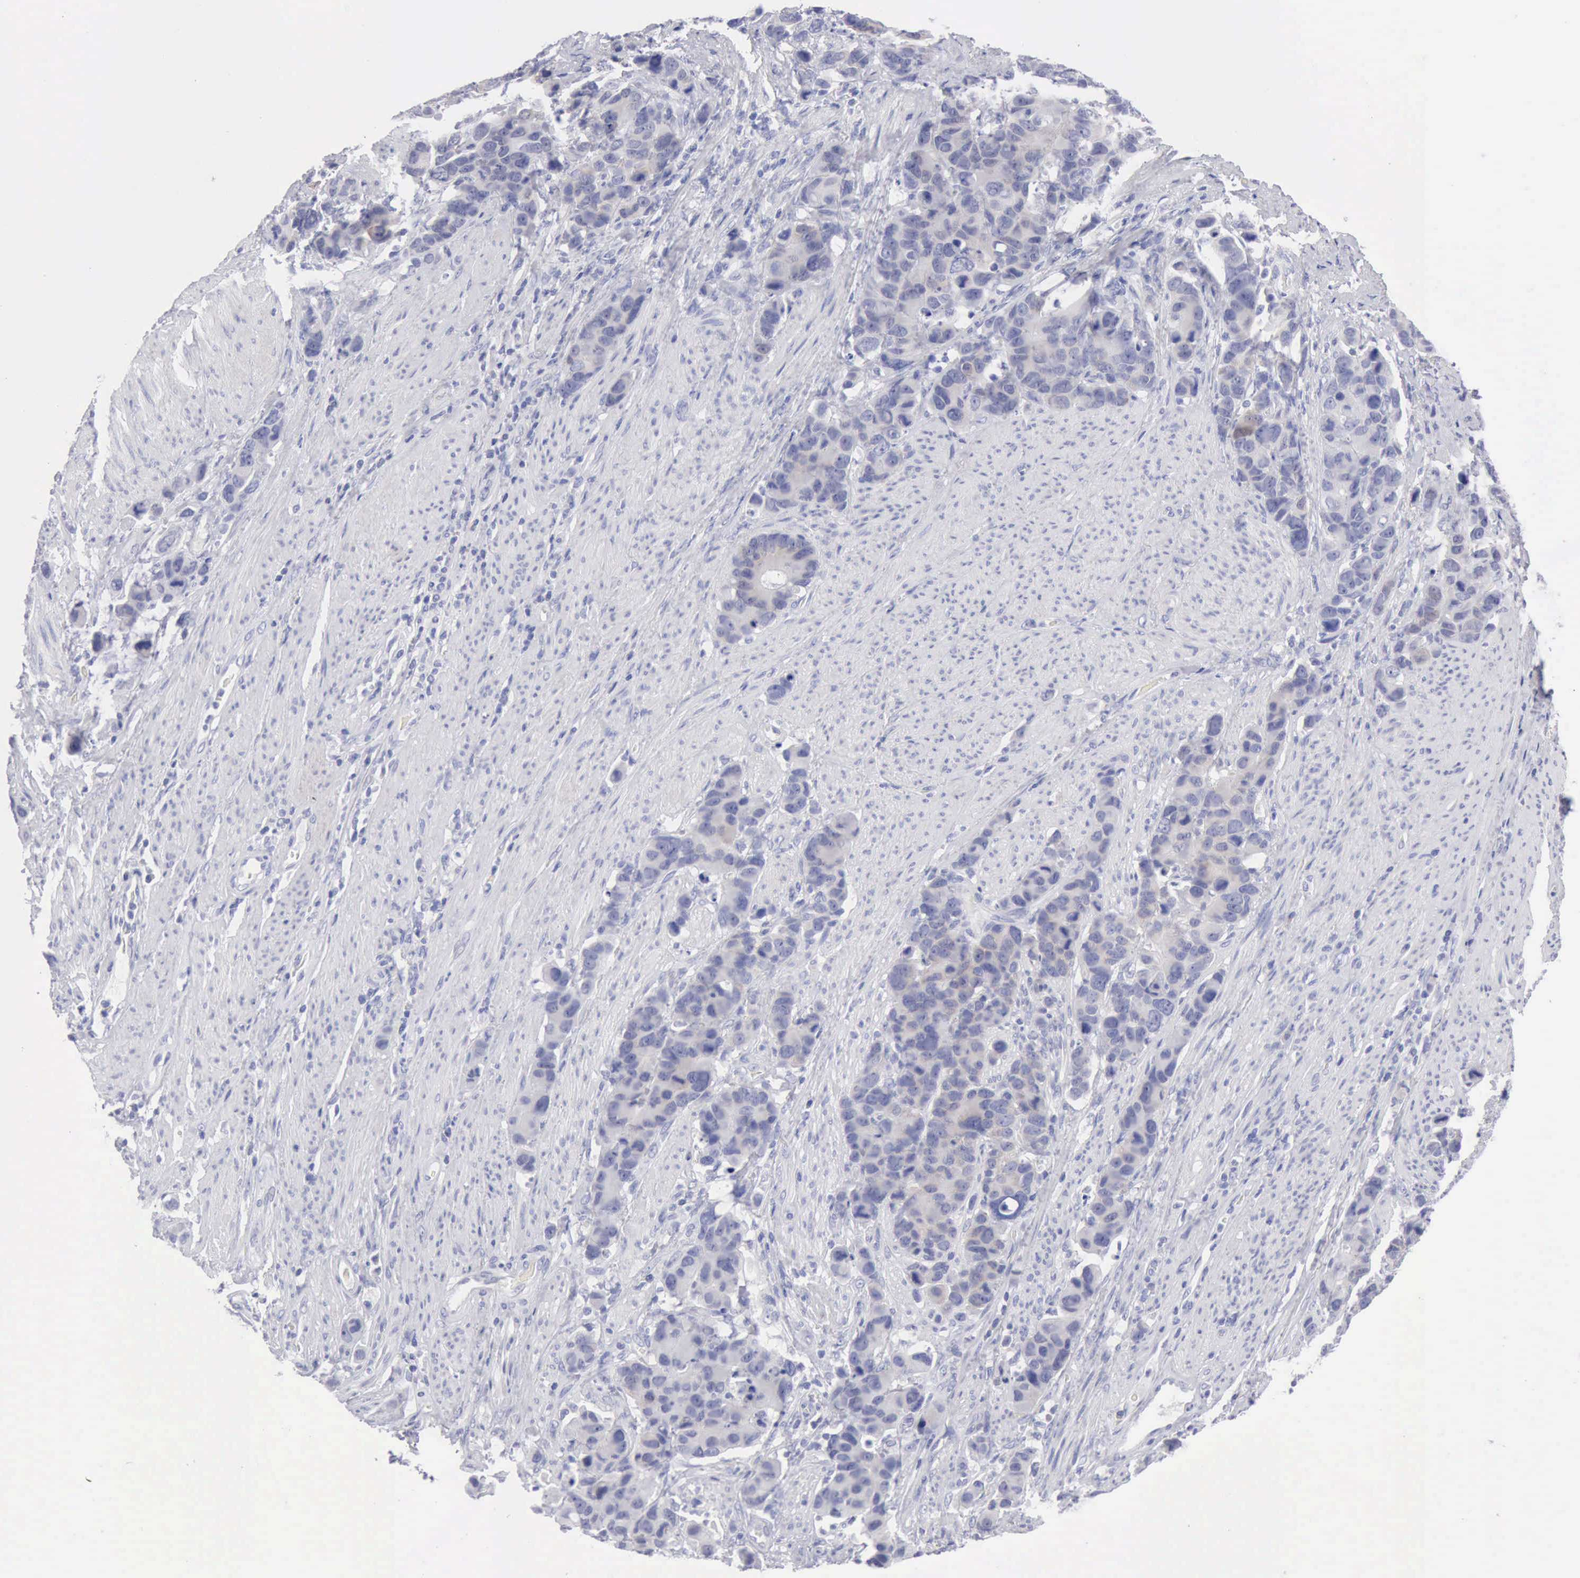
{"staining": {"intensity": "negative", "quantity": "none", "location": "none"}, "tissue": "stomach cancer", "cell_type": "Tumor cells", "image_type": "cancer", "snomed": [{"axis": "morphology", "description": "Adenocarcinoma, NOS"}, {"axis": "topography", "description": "Stomach, upper"}], "caption": "Human stomach cancer (adenocarcinoma) stained for a protein using immunohistochemistry displays no expression in tumor cells.", "gene": "ANGEL1", "patient": {"sex": "male", "age": 71}}